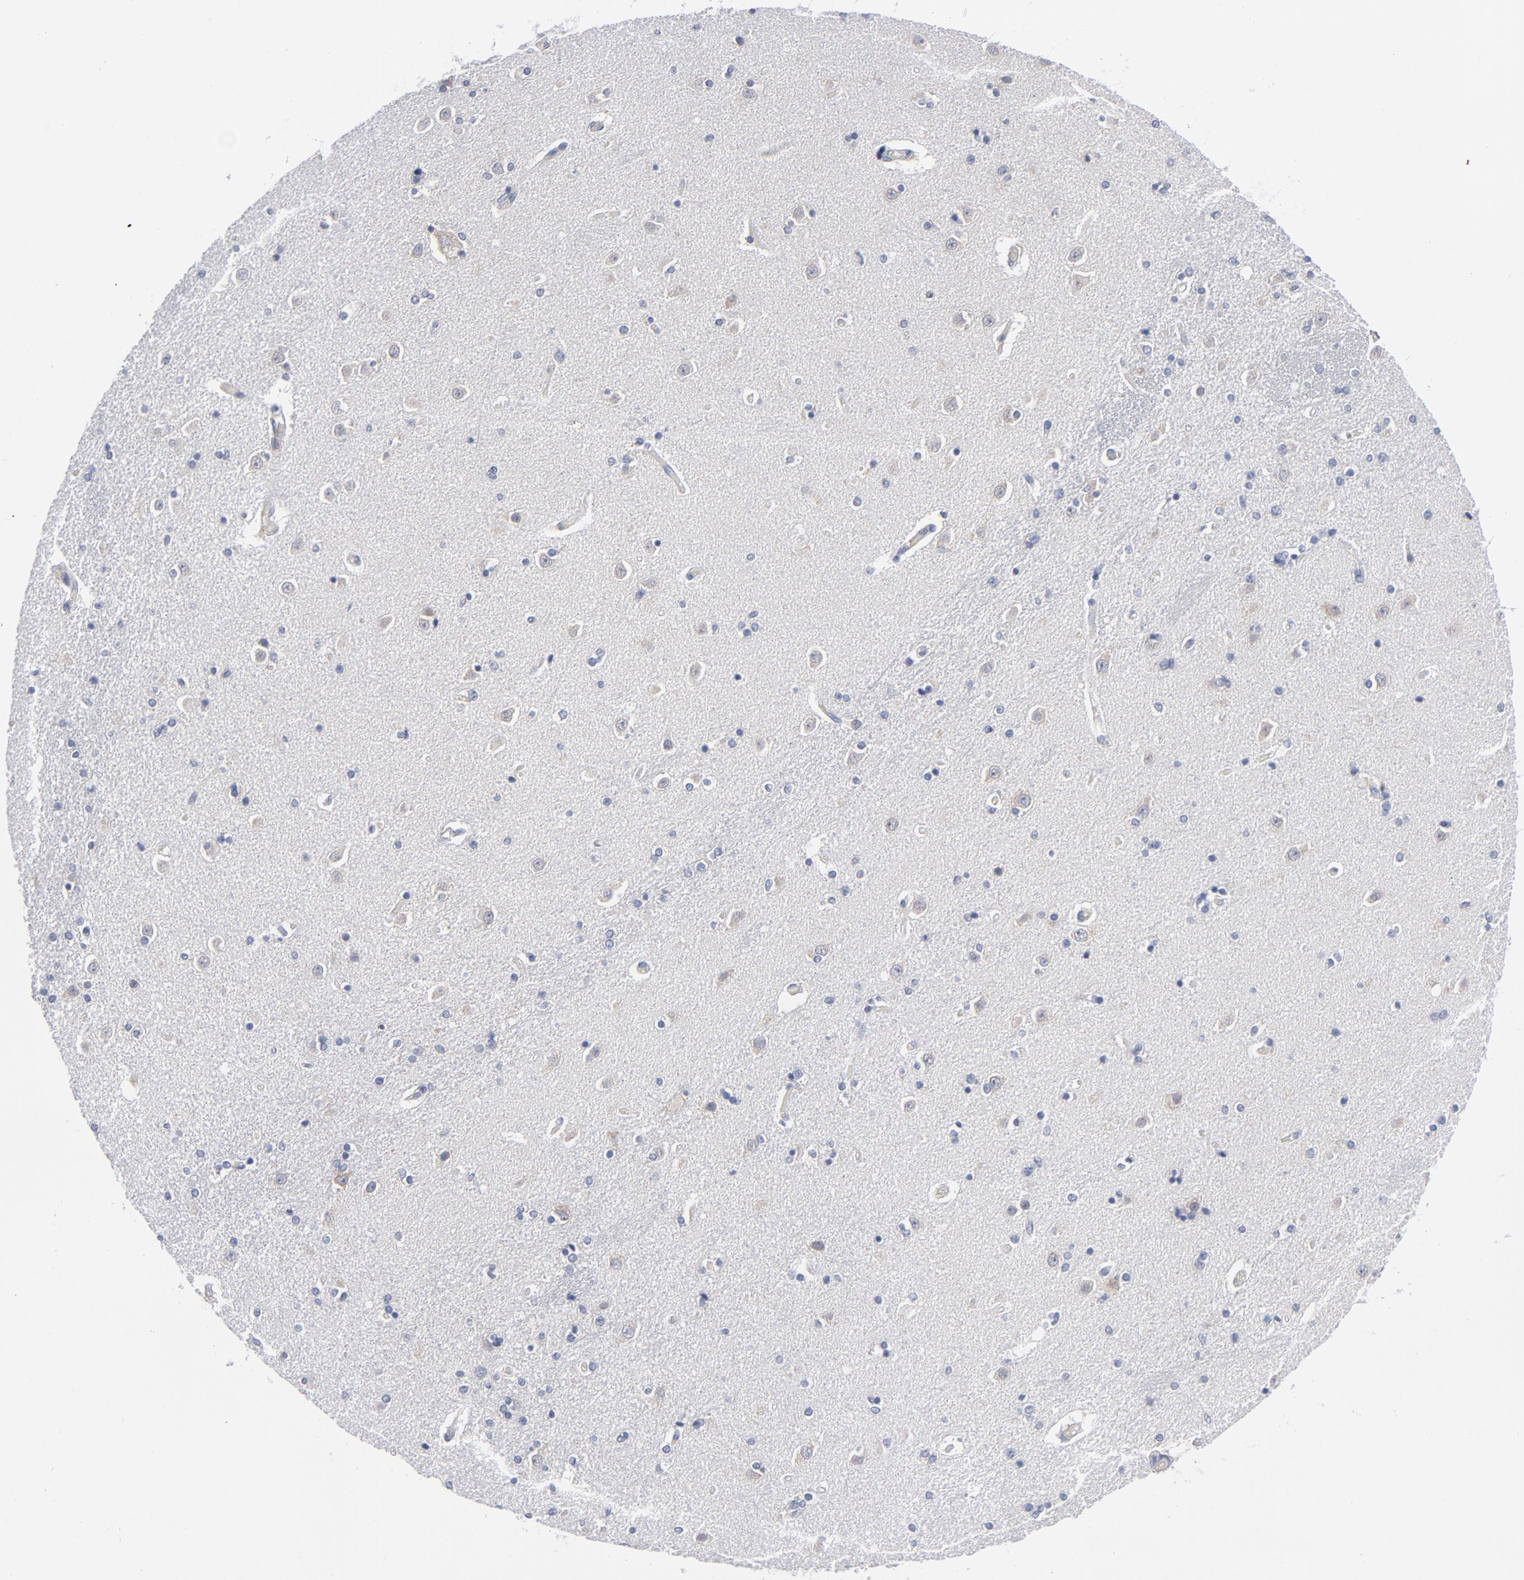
{"staining": {"intensity": "negative", "quantity": "none", "location": "none"}, "tissue": "caudate", "cell_type": "Glial cells", "image_type": "normal", "snomed": [{"axis": "morphology", "description": "Normal tissue, NOS"}, {"axis": "topography", "description": "Lateral ventricle wall"}], "caption": "Immunohistochemistry histopathology image of unremarkable caudate: caudate stained with DAB exhibits no significant protein staining in glial cells. (Stains: DAB immunohistochemistry with hematoxylin counter stain, Microscopy: brightfield microscopy at high magnification).", "gene": "CD86", "patient": {"sex": "female", "age": 54}}